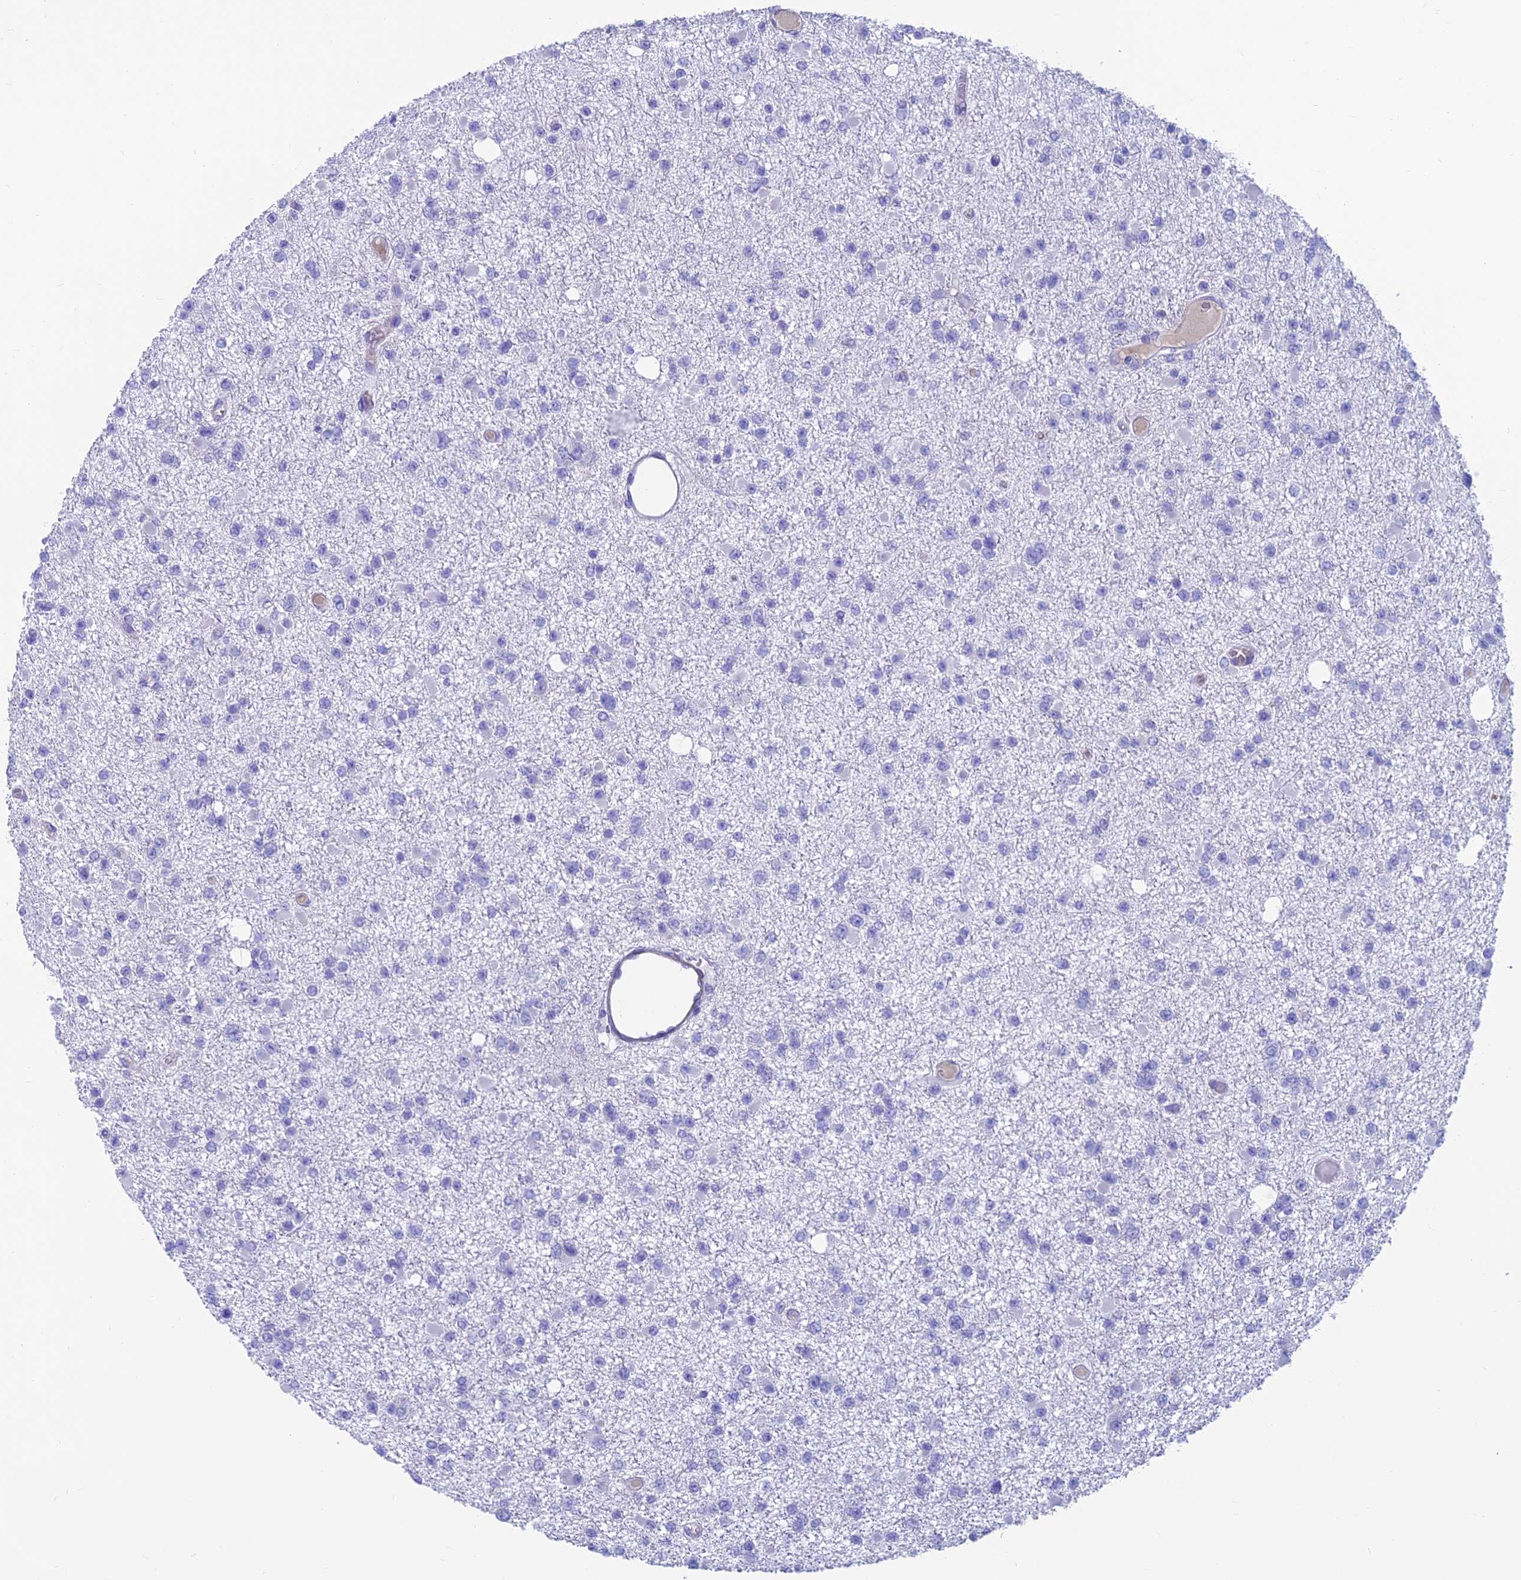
{"staining": {"intensity": "negative", "quantity": "none", "location": "none"}, "tissue": "glioma", "cell_type": "Tumor cells", "image_type": "cancer", "snomed": [{"axis": "morphology", "description": "Glioma, malignant, Low grade"}, {"axis": "topography", "description": "Brain"}], "caption": "Immunohistochemistry photomicrograph of neoplastic tissue: glioma stained with DAB (3,3'-diaminobenzidine) exhibits no significant protein expression in tumor cells. (Brightfield microscopy of DAB (3,3'-diaminobenzidine) IHC at high magnification).", "gene": "GNG11", "patient": {"sex": "female", "age": 22}}